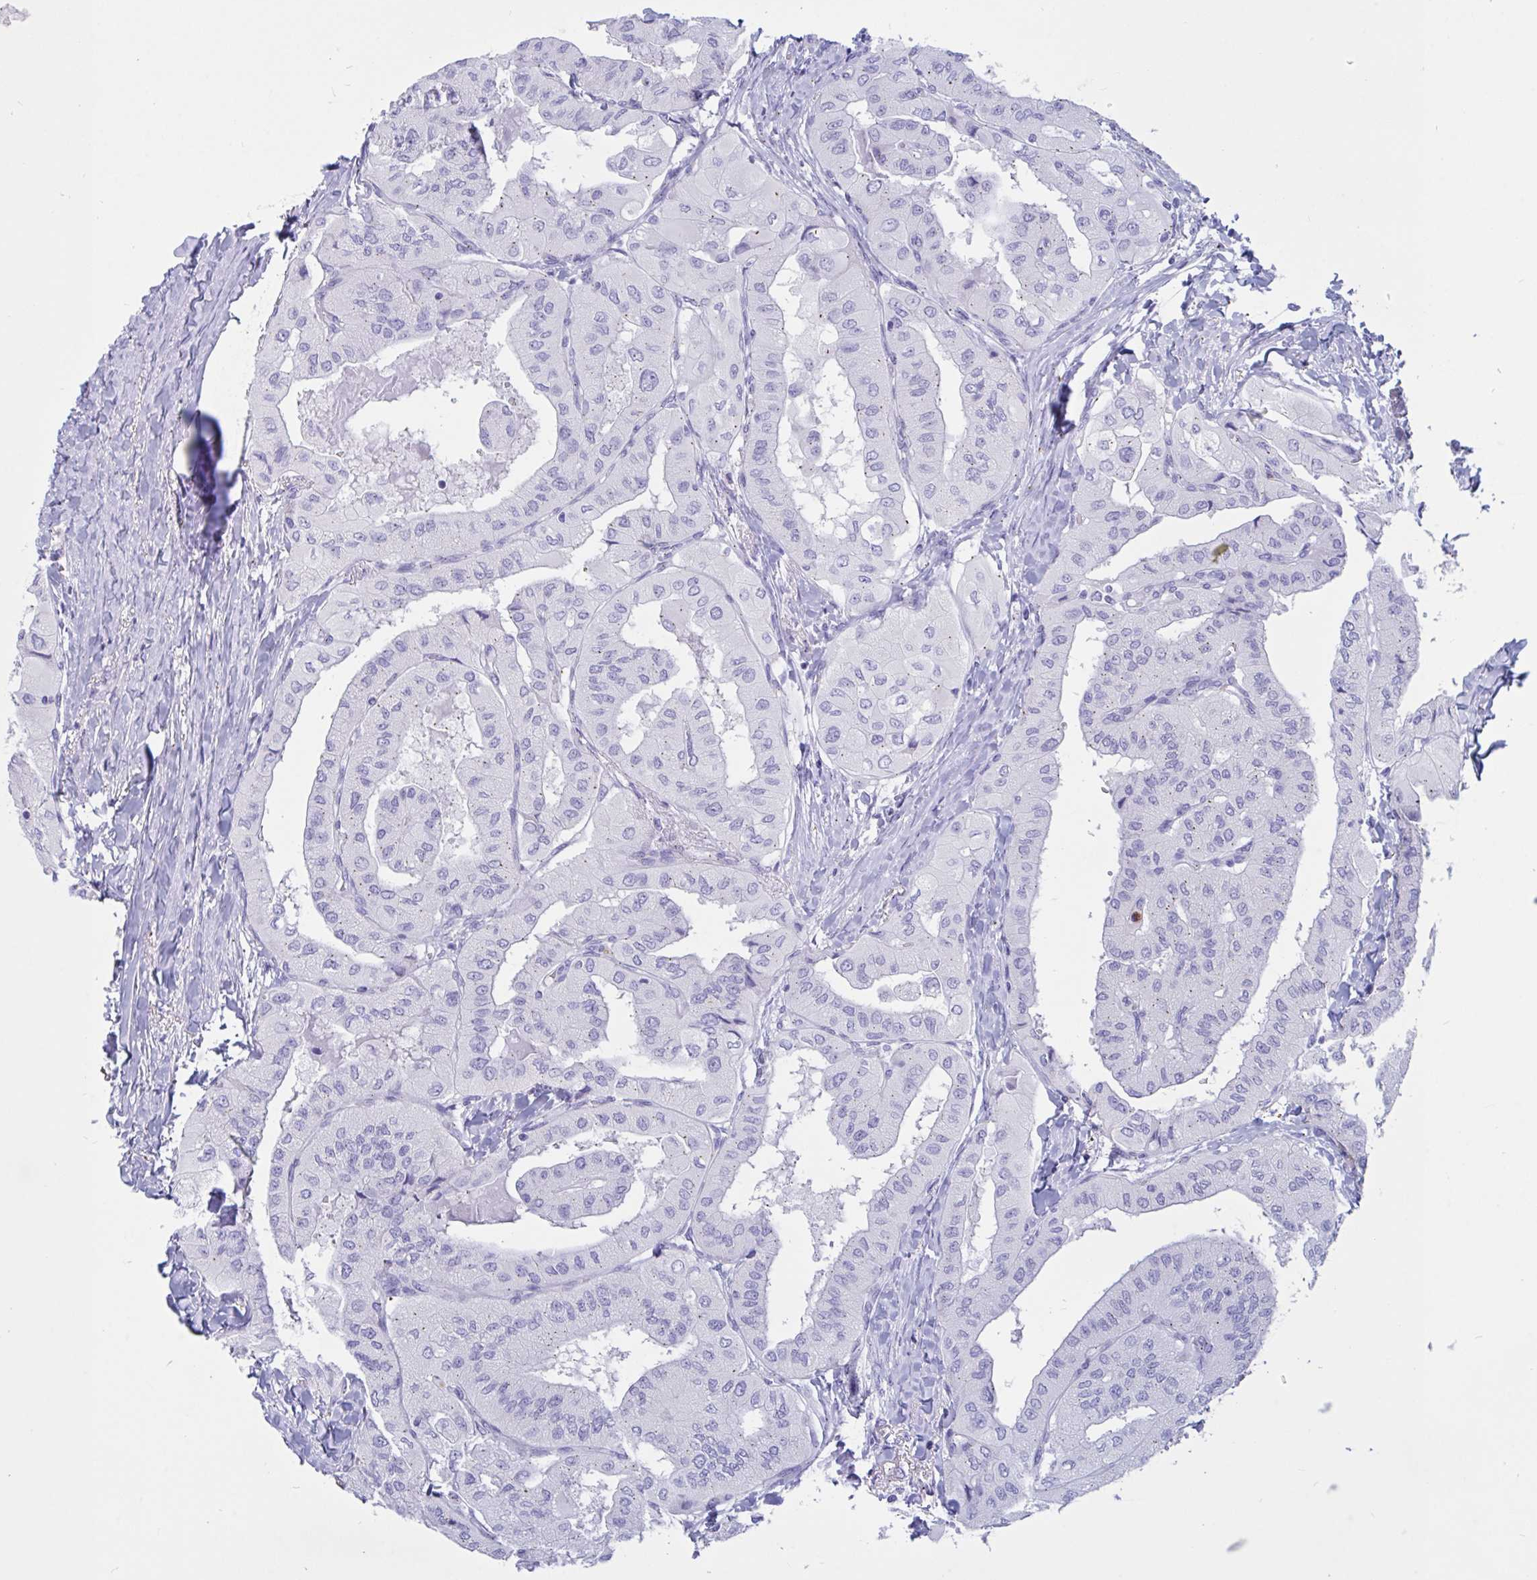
{"staining": {"intensity": "weak", "quantity": "<25%", "location": "cytoplasmic/membranous"}, "tissue": "thyroid cancer", "cell_type": "Tumor cells", "image_type": "cancer", "snomed": [{"axis": "morphology", "description": "Normal tissue, NOS"}, {"axis": "morphology", "description": "Papillary adenocarcinoma, NOS"}, {"axis": "topography", "description": "Thyroid gland"}], "caption": "Immunohistochemistry (IHC) histopathology image of human papillary adenocarcinoma (thyroid) stained for a protein (brown), which reveals no positivity in tumor cells.", "gene": "RNASE3", "patient": {"sex": "female", "age": 59}}